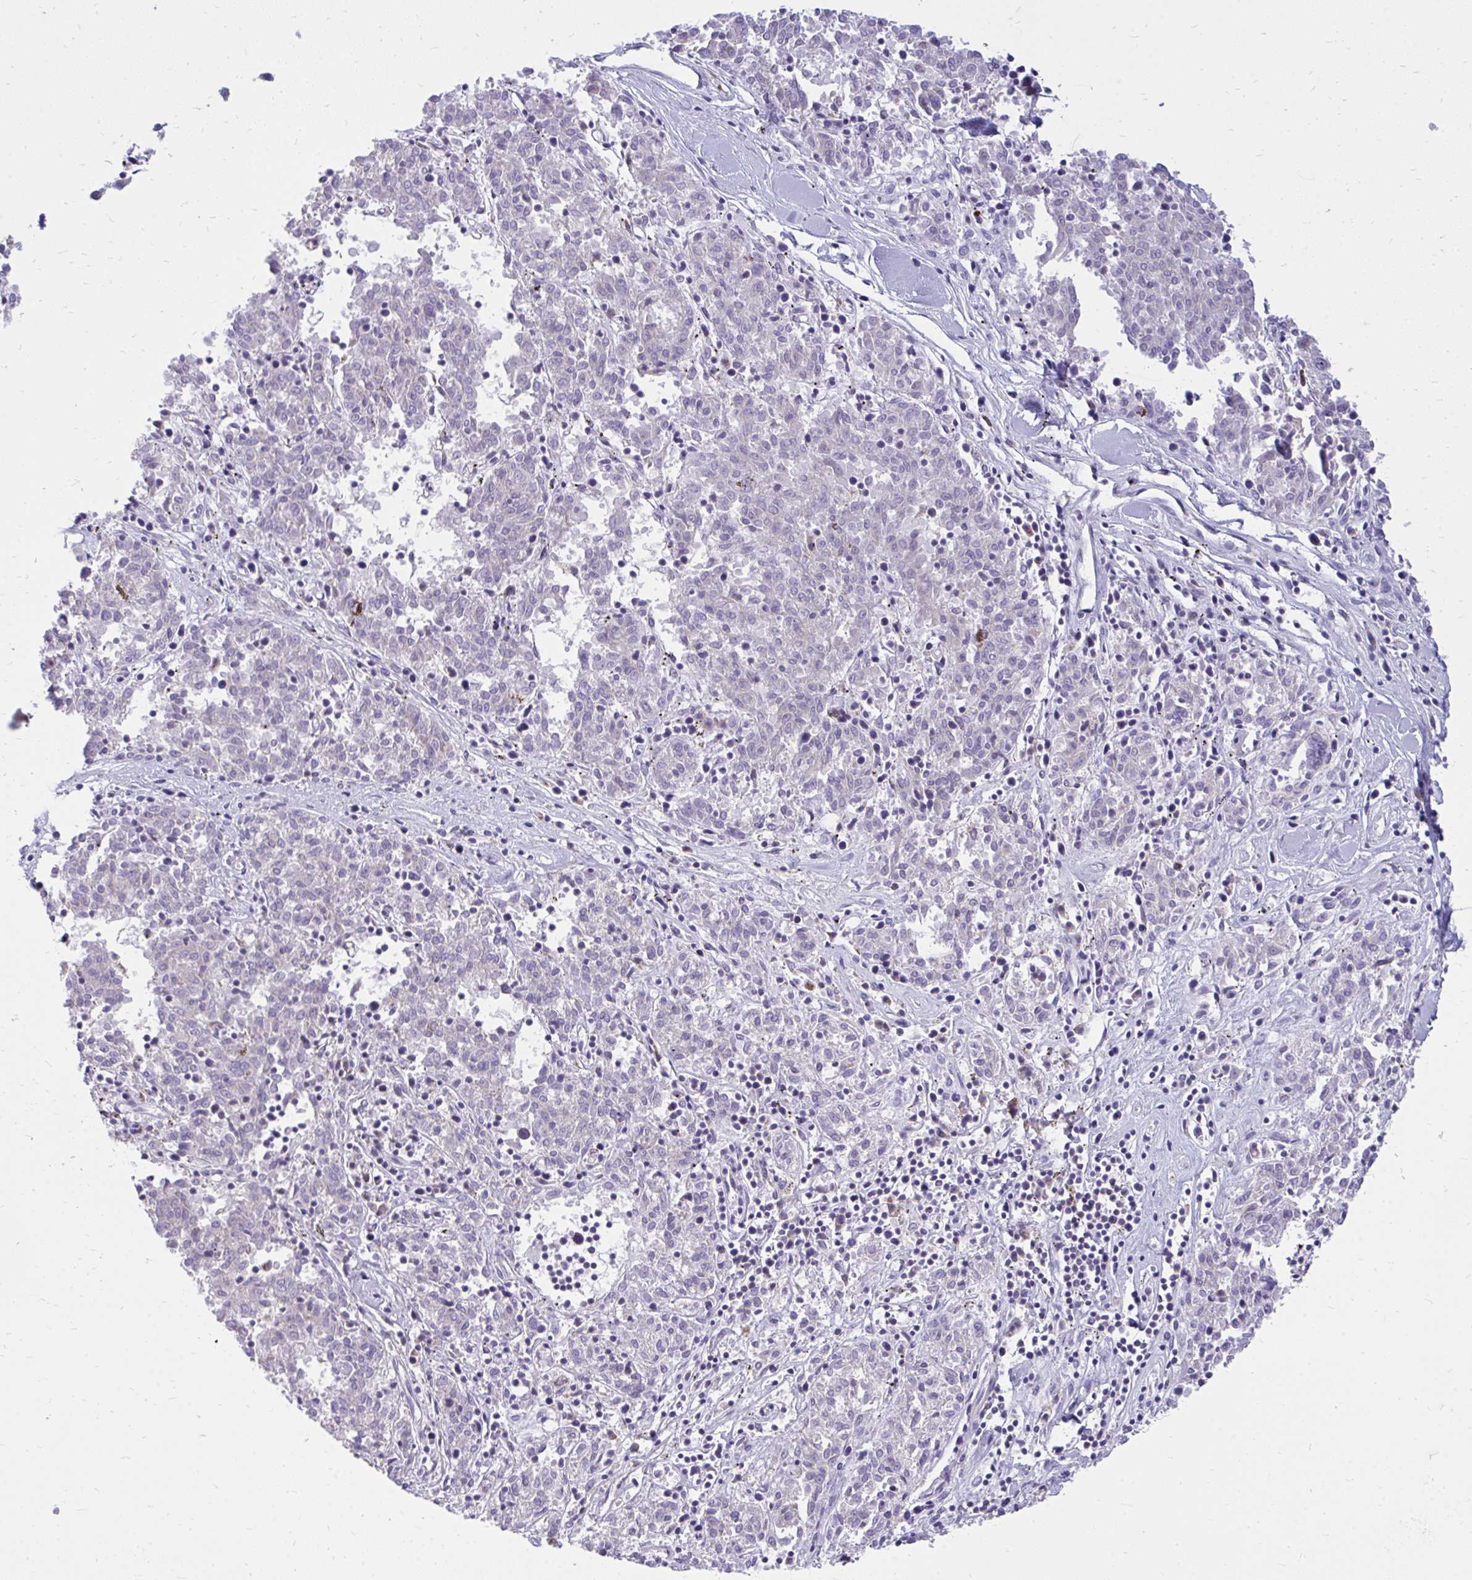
{"staining": {"intensity": "negative", "quantity": "none", "location": "none"}, "tissue": "melanoma", "cell_type": "Tumor cells", "image_type": "cancer", "snomed": [{"axis": "morphology", "description": "Malignant melanoma, NOS"}, {"axis": "topography", "description": "Skin"}], "caption": "A photomicrograph of malignant melanoma stained for a protein shows no brown staining in tumor cells.", "gene": "RPS6KA2", "patient": {"sex": "female", "age": 72}}